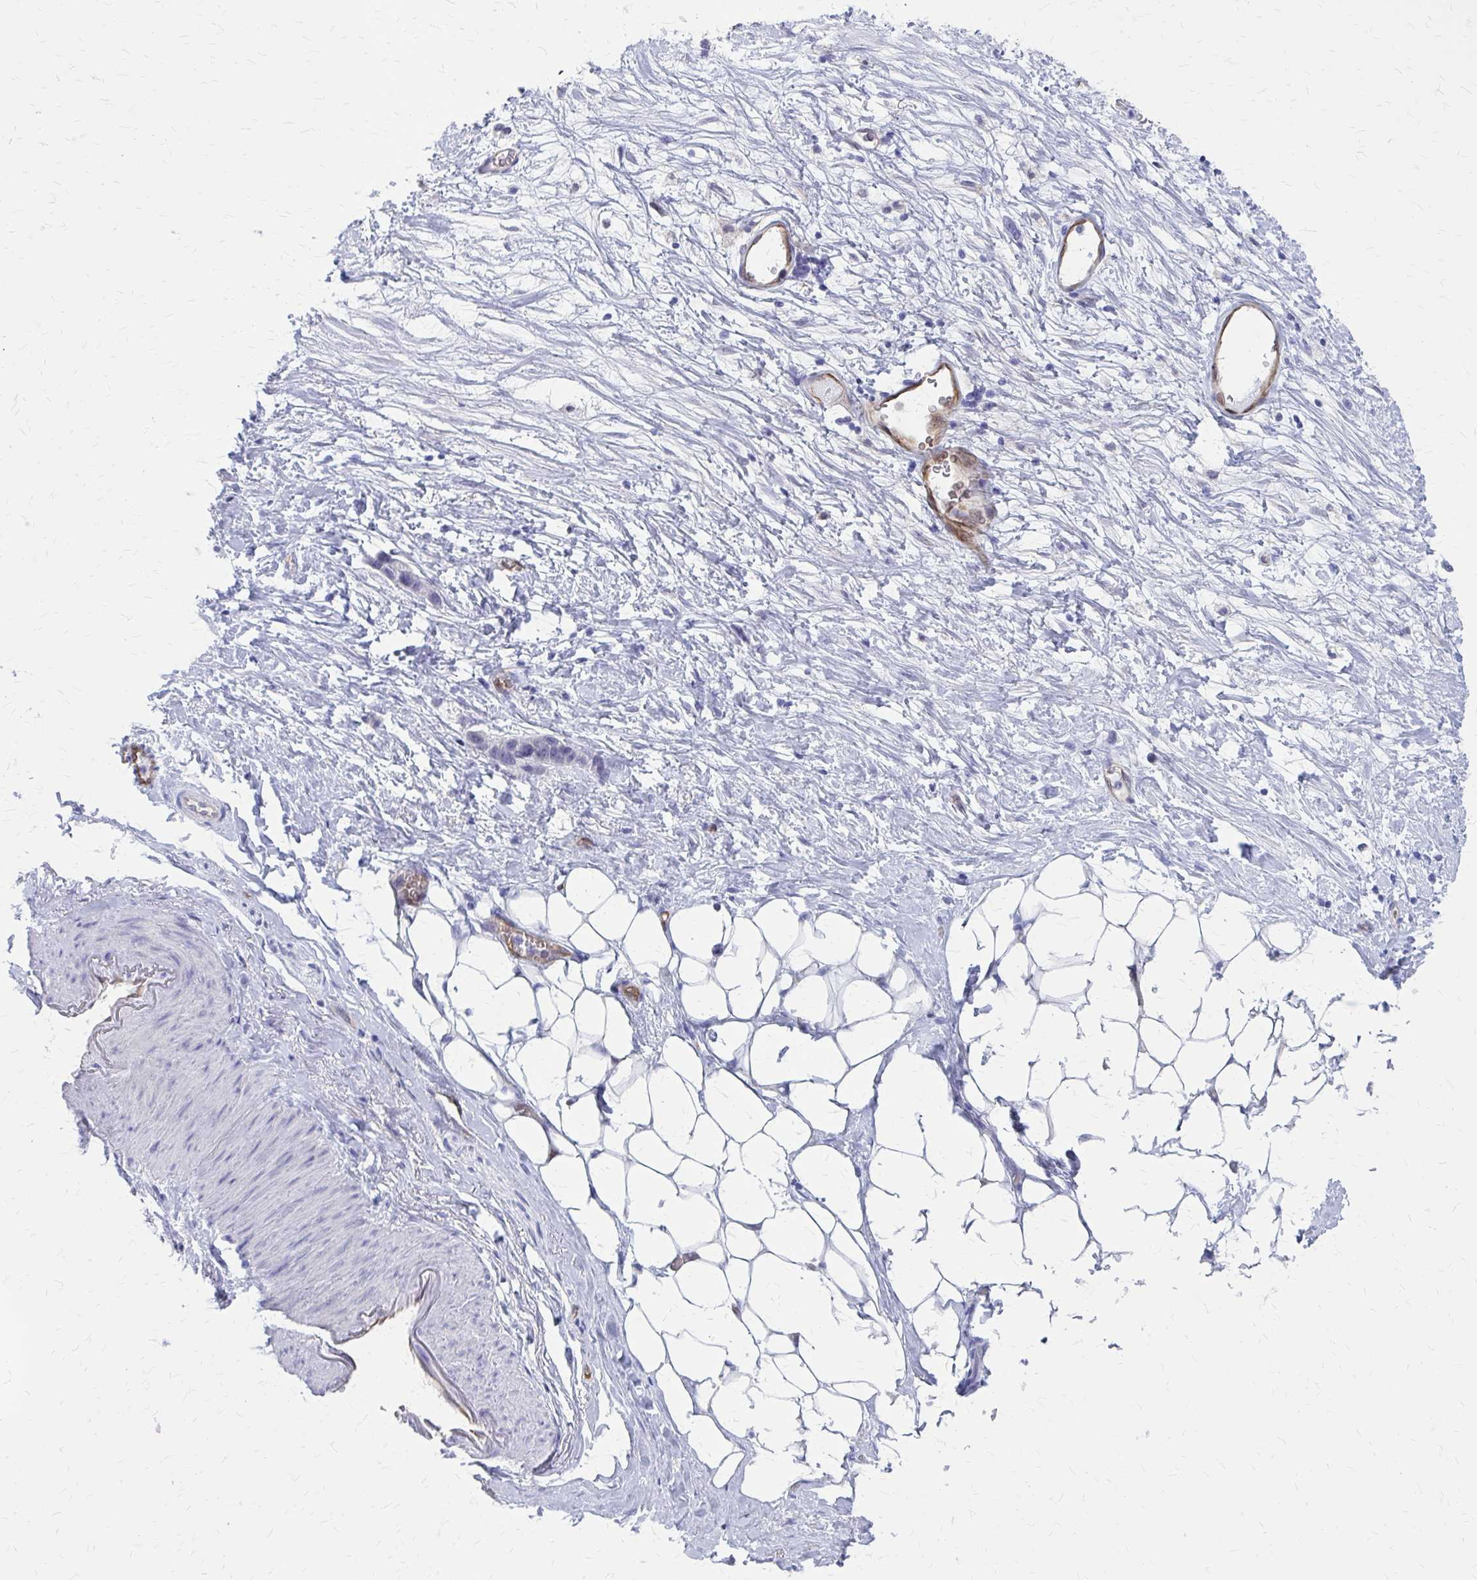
{"staining": {"intensity": "negative", "quantity": "none", "location": "none"}, "tissue": "stomach cancer", "cell_type": "Tumor cells", "image_type": "cancer", "snomed": [{"axis": "morphology", "description": "Adenocarcinoma, NOS"}, {"axis": "topography", "description": "Stomach"}], "caption": "Adenocarcinoma (stomach) stained for a protein using IHC displays no expression tumor cells.", "gene": "CLIC2", "patient": {"sex": "female", "age": 65}}